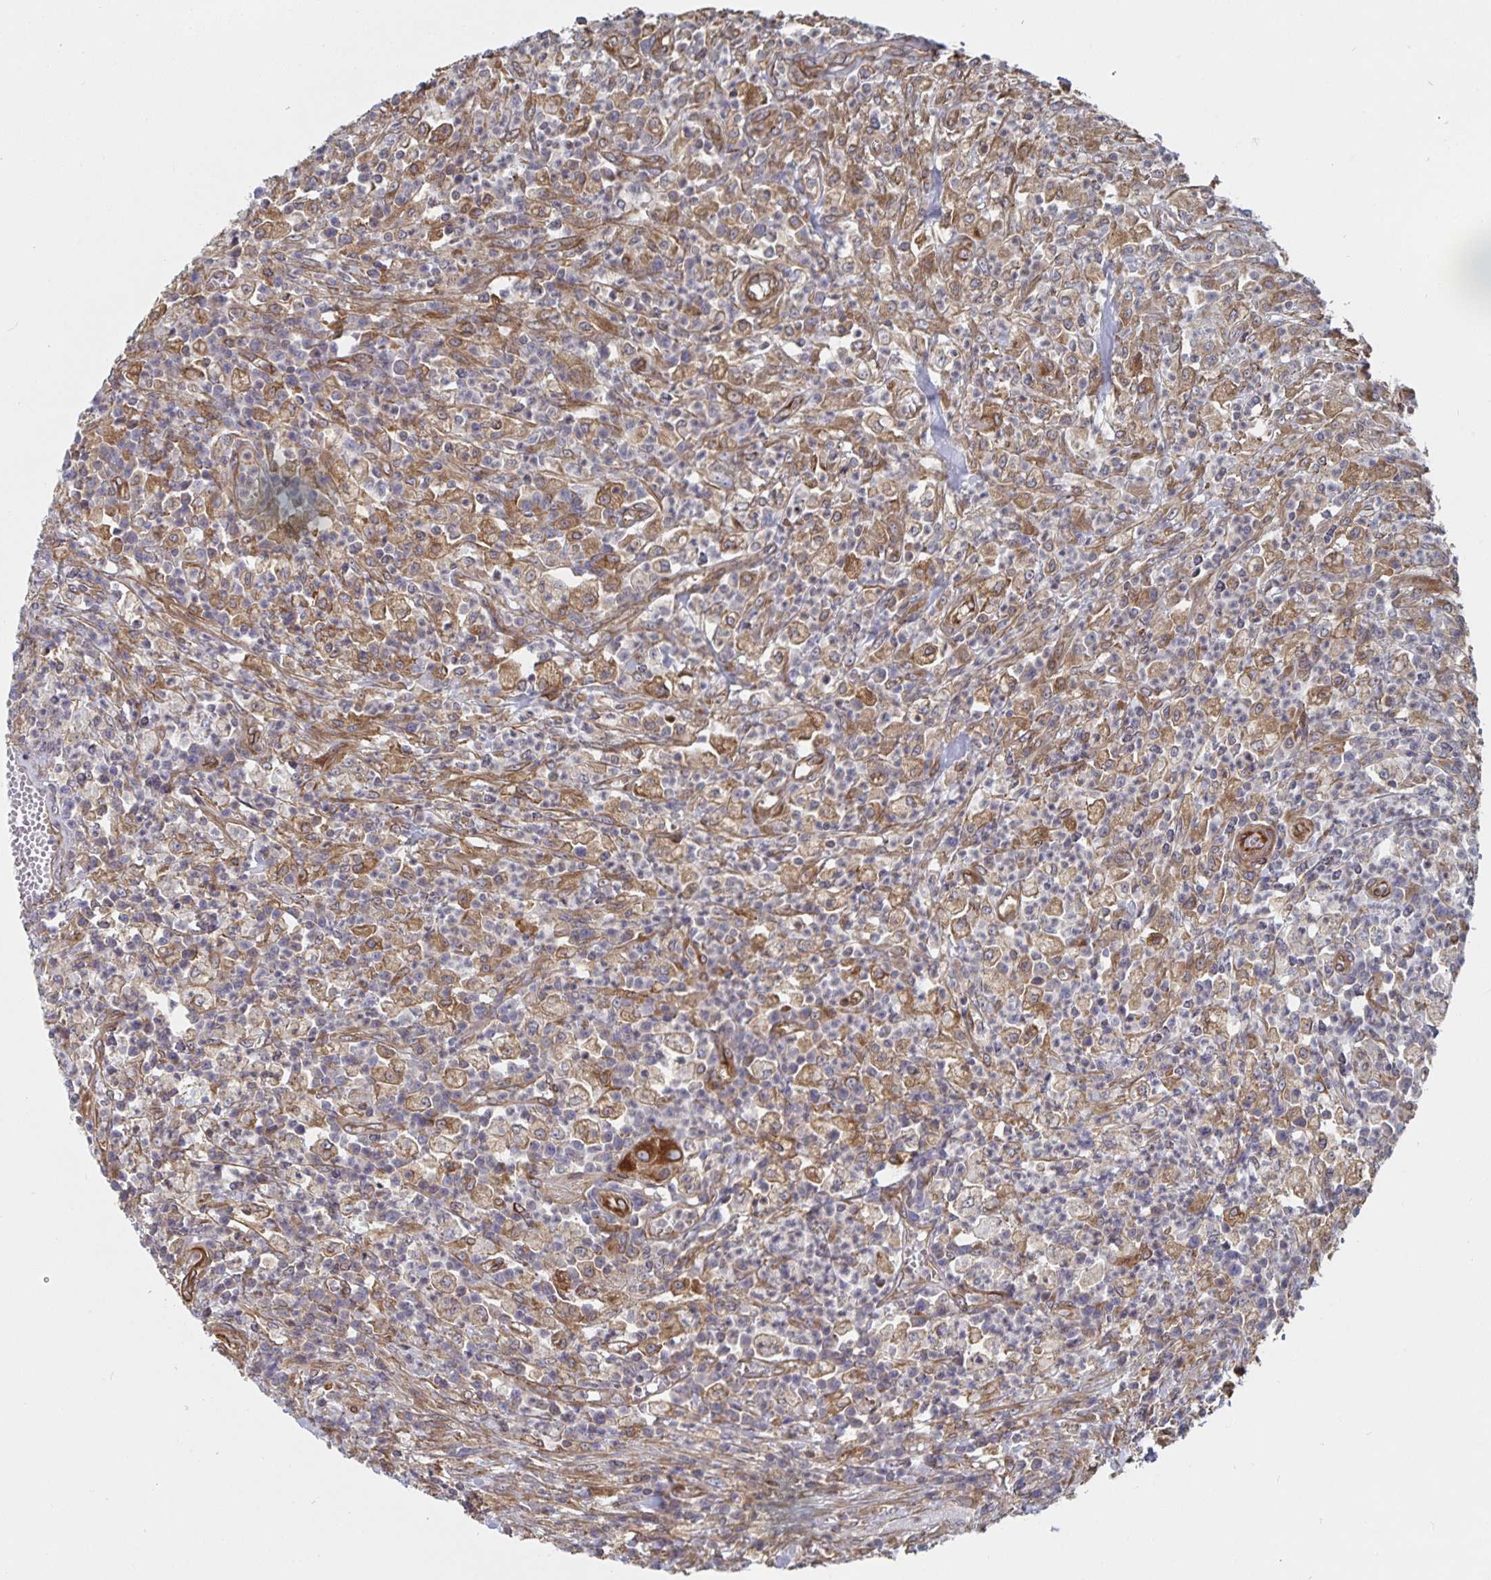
{"staining": {"intensity": "moderate", "quantity": "25%-75%", "location": "cytoplasmic/membranous"}, "tissue": "colorectal cancer", "cell_type": "Tumor cells", "image_type": "cancer", "snomed": [{"axis": "morphology", "description": "Normal tissue, NOS"}, {"axis": "morphology", "description": "Adenocarcinoma, NOS"}, {"axis": "topography", "description": "Colon"}], "caption": "Colorectal adenocarcinoma stained with a protein marker displays moderate staining in tumor cells.", "gene": "BCAP29", "patient": {"sex": "male", "age": 65}}